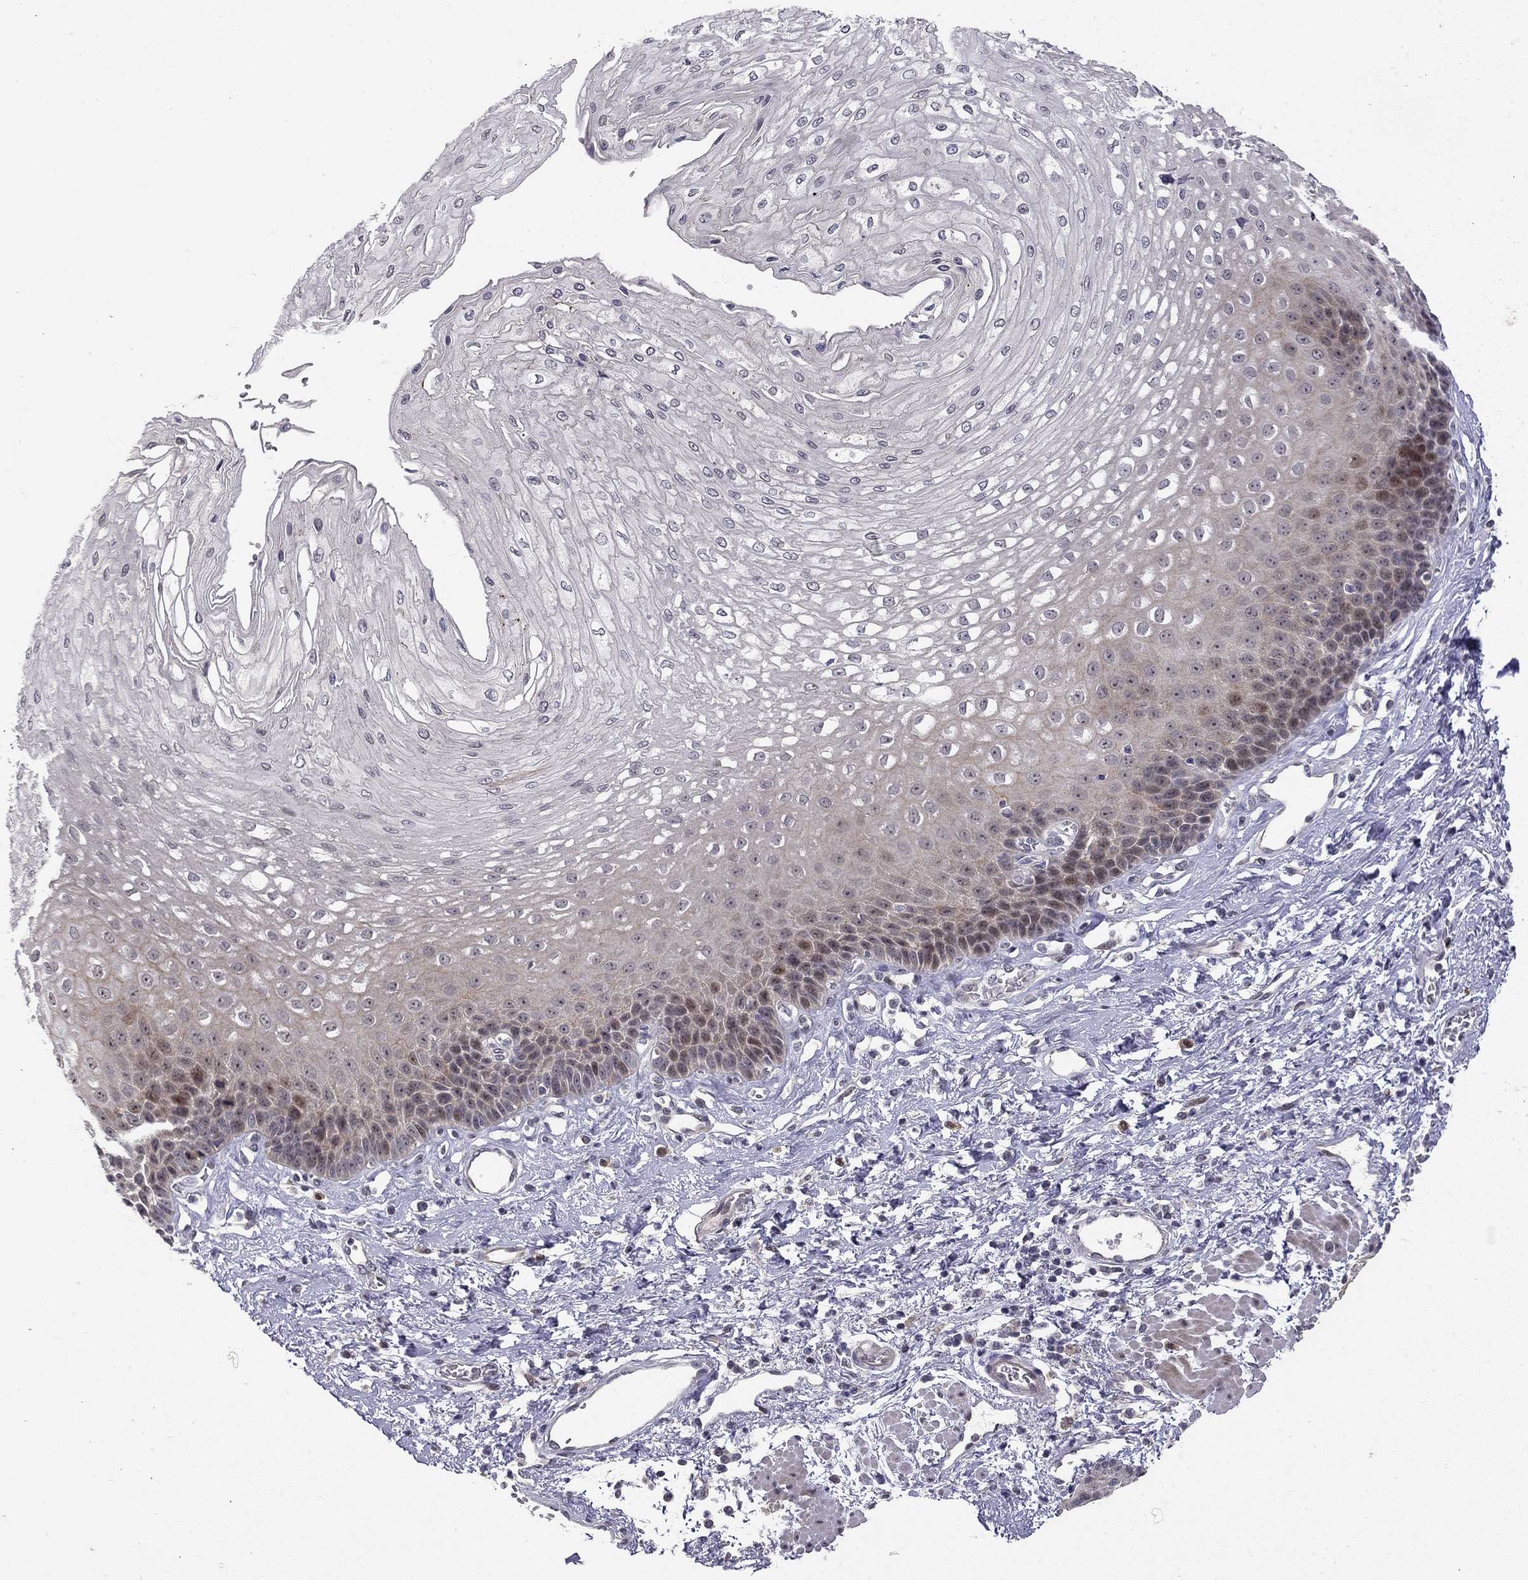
{"staining": {"intensity": "negative", "quantity": "none", "location": "none"}, "tissue": "esophagus", "cell_type": "Squamous epithelial cells", "image_type": "normal", "snomed": [{"axis": "morphology", "description": "Normal tissue, NOS"}, {"axis": "topography", "description": "Esophagus"}], "caption": "High power microscopy image of an immunohistochemistry histopathology image of normal esophagus, revealing no significant expression in squamous epithelial cells. (Immunohistochemistry (ihc), brightfield microscopy, high magnification).", "gene": "STXBP6", "patient": {"sex": "female", "age": 62}}